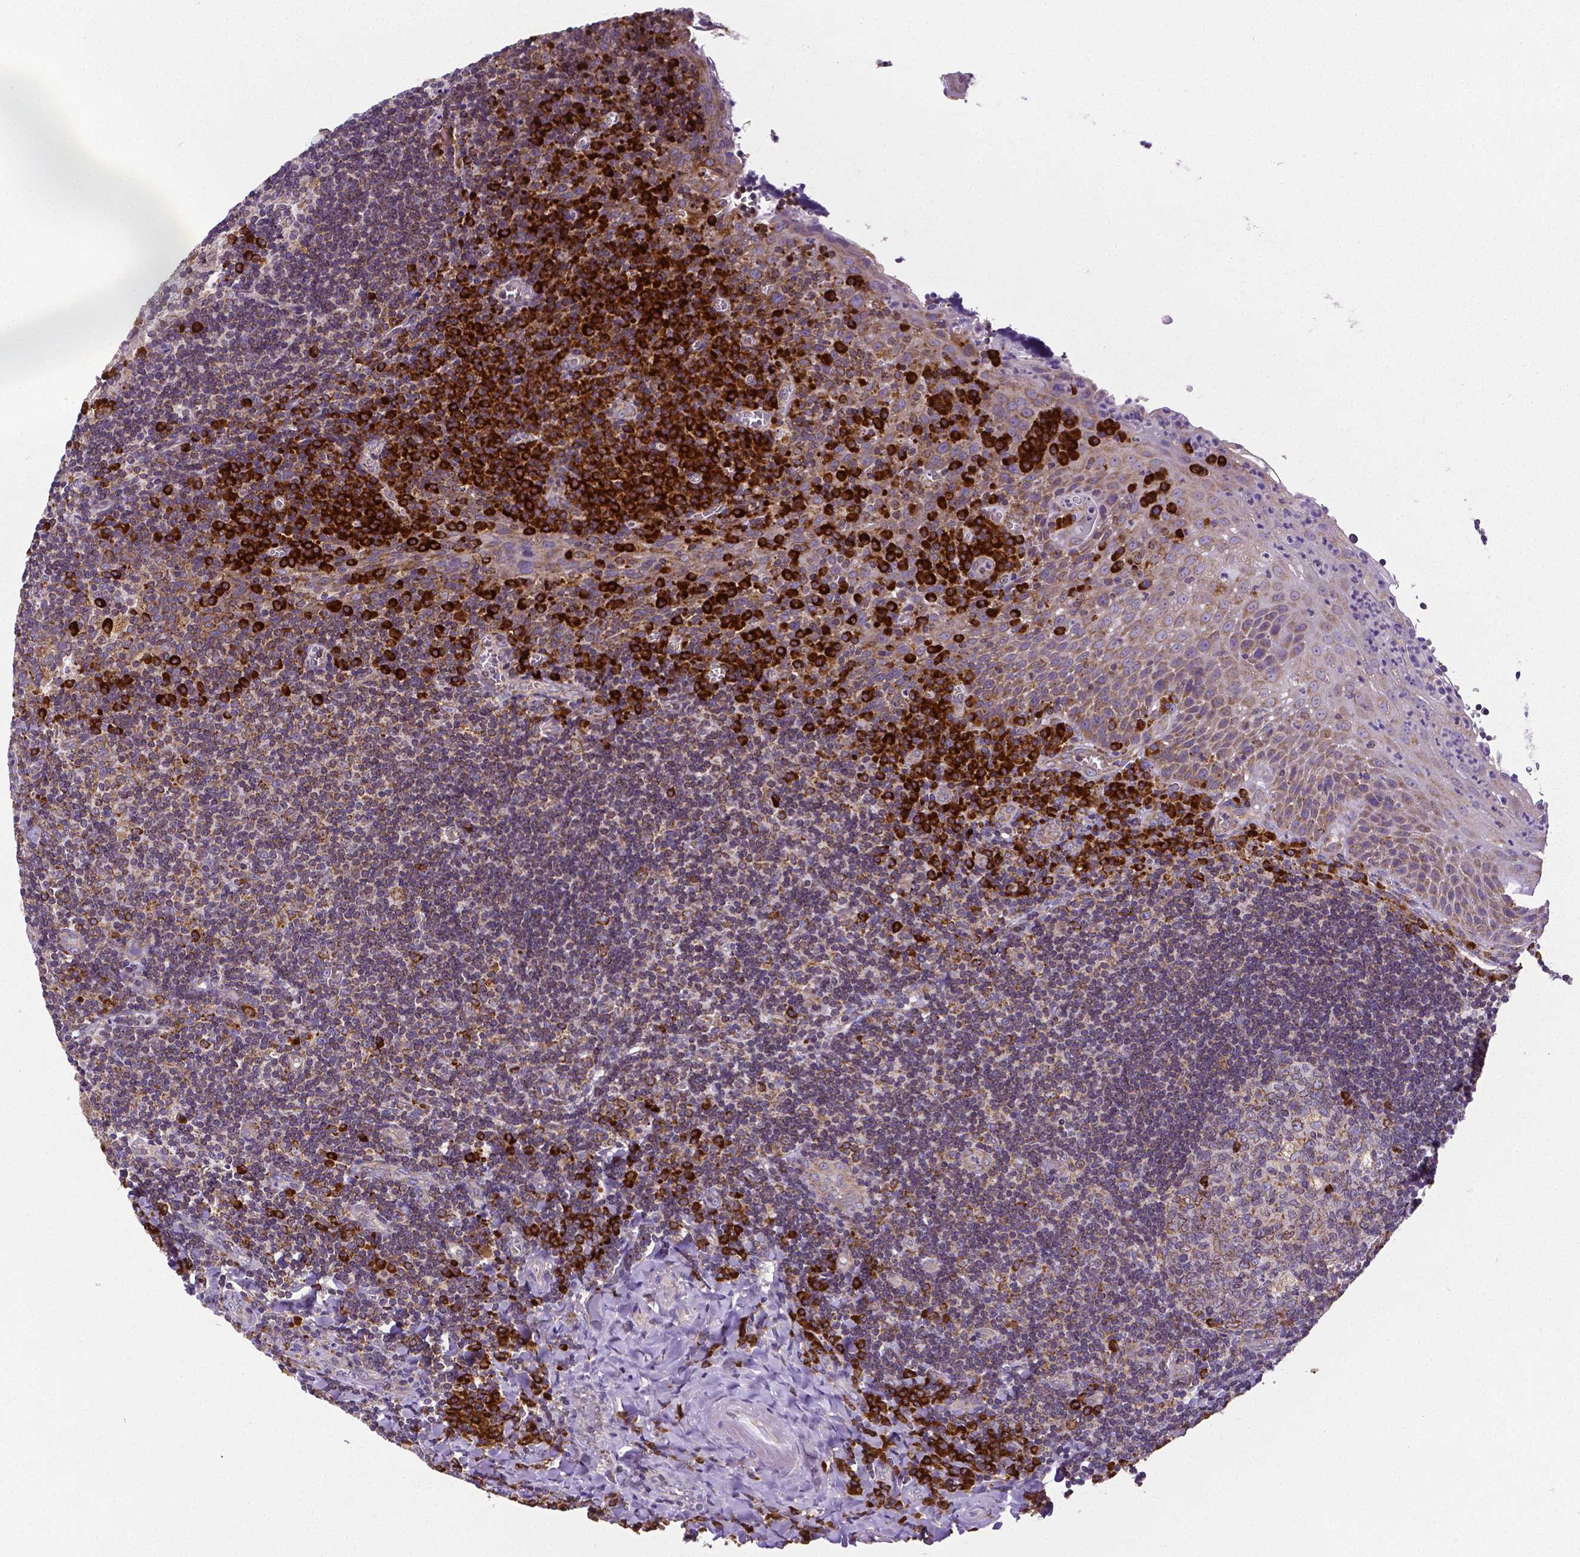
{"staining": {"intensity": "strong", "quantity": "<25%", "location": "cytoplasmic/membranous"}, "tissue": "tonsil", "cell_type": "Germinal center cells", "image_type": "normal", "snomed": [{"axis": "morphology", "description": "Normal tissue, NOS"}, {"axis": "morphology", "description": "Inflammation, NOS"}, {"axis": "topography", "description": "Tonsil"}], "caption": "This photomicrograph reveals immunohistochemistry (IHC) staining of unremarkable human tonsil, with medium strong cytoplasmic/membranous positivity in approximately <25% of germinal center cells.", "gene": "MTDH", "patient": {"sex": "female", "age": 31}}